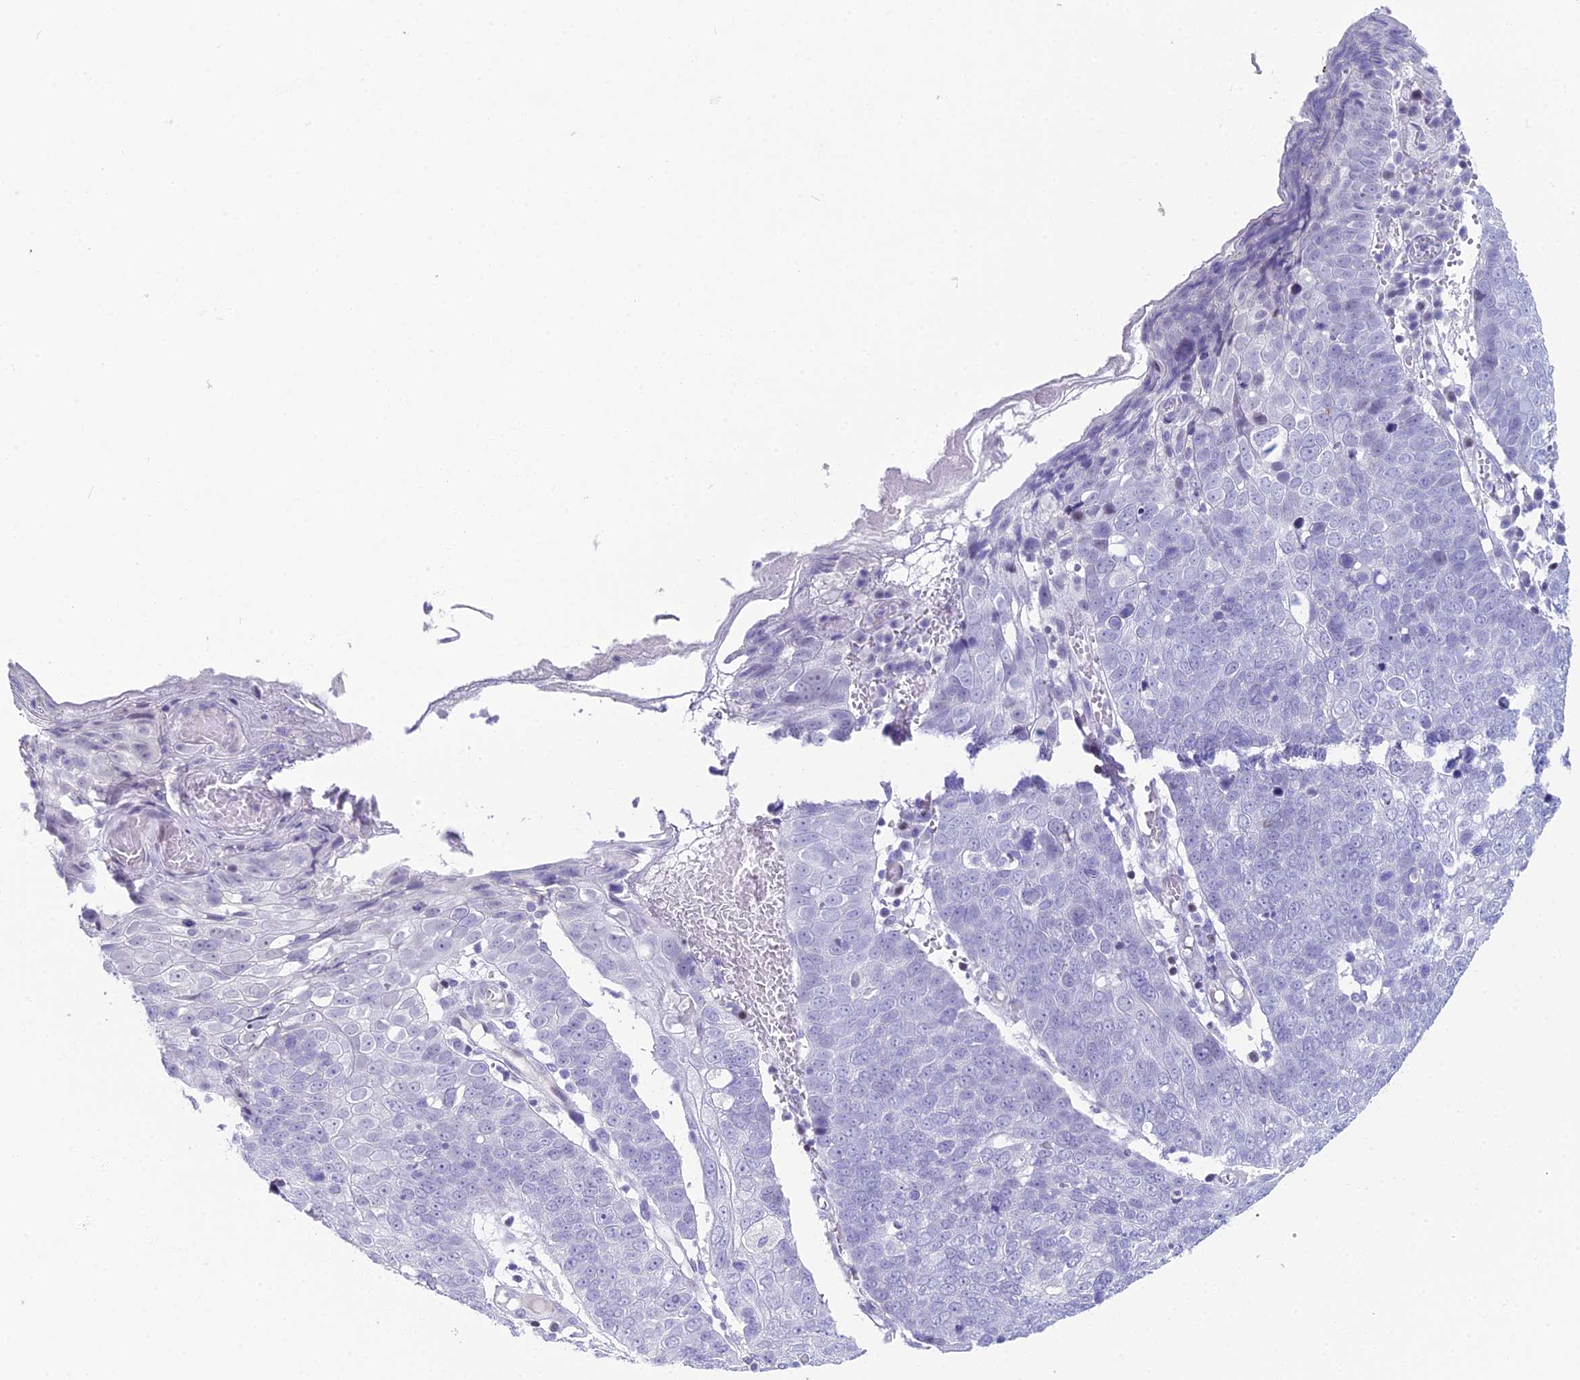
{"staining": {"intensity": "negative", "quantity": "none", "location": "none"}, "tissue": "skin cancer", "cell_type": "Tumor cells", "image_type": "cancer", "snomed": [{"axis": "morphology", "description": "Squamous cell carcinoma, NOS"}, {"axis": "topography", "description": "Skin"}], "caption": "IHC of human skin squamous cell carcinoma demonstrates no positivity in tumor cells.", "gene": "CC2D2A", "patient": {"sex": "male", "age": 71}}